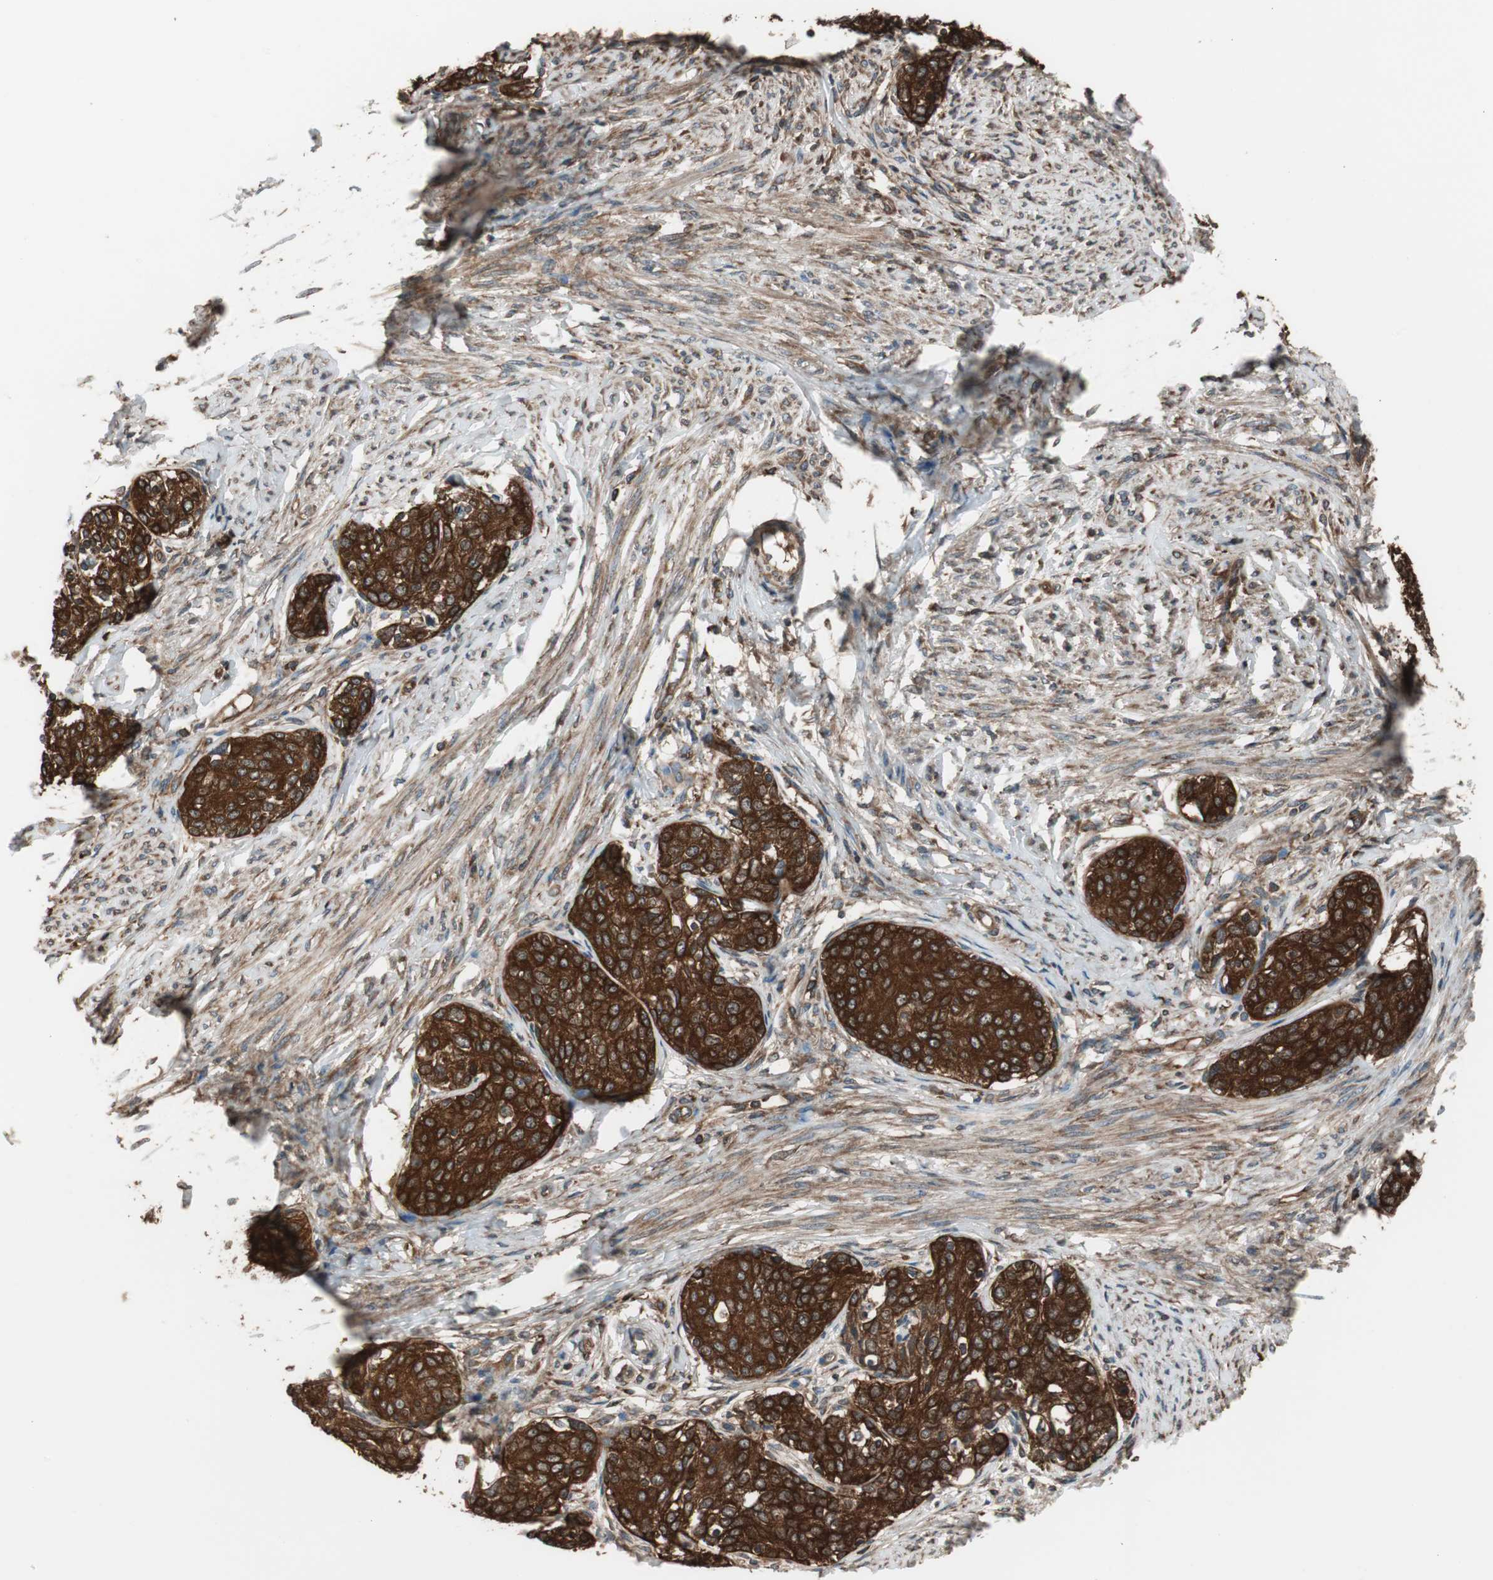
{"staining": {"intensity": "strong", "quantity": ">75%", "location": "cytoplasmic/membranous"}, "tissue": "cervical cancer", "cell_type": "Tumor cells", "image_type": "cancer", "snomed": [{"axis": "morphology", "description": "Squamous cell carcinoma, NOS"}, {"axis": "morphology", "description": "Adenocarcinoma, NOS"}, {"axis": "topography", "description": "Cervix"}], "caption": "Strong cytoplasmic/membranous expression is seen in approximately >75% of tumor cells in cervical cancer.", "gene": "CAPNS1", "patient": {"sex": "female", "age": 52}}